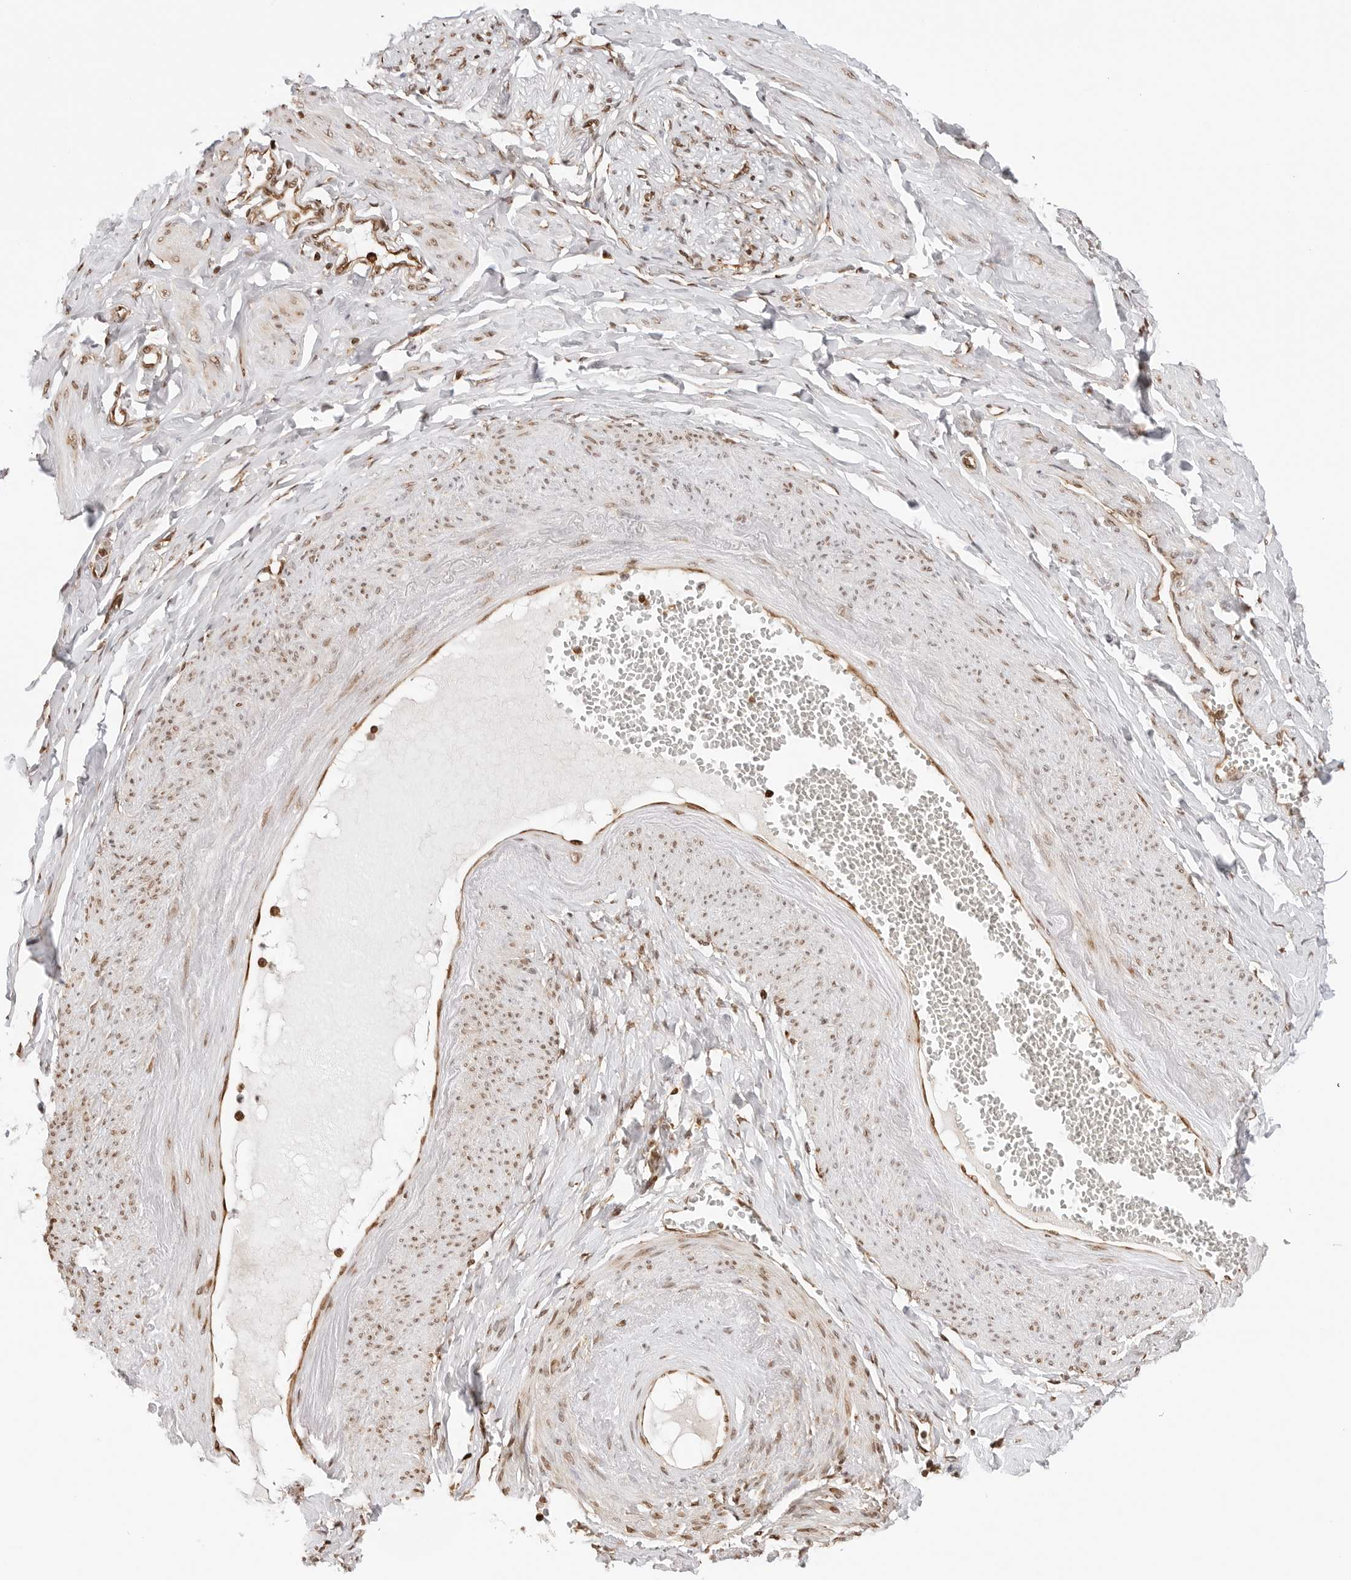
{"staining": {"intensity": "moderate", "quantity": ">75%", "location": "nuclear"}, "tissue": "adipose tissue", "cell_type": "Adipocytes", "image_type": "normal", "snomed": [{"axis": "morphology", "description": "Normal tissue, NOS"}, {"axis": "topography", "description": "Vascular tissue"}, {"axis": "topography", "description": "Fallopian tube"}, {"axis": "topography", "description": "Ovary"}], "caption": "A micrograph of adipose tissue stained for a protein displays moderate nuclear brown staining in adipocytes.", "gene": "FKBP14", "patient": {"sex": "female", "age": 67}}